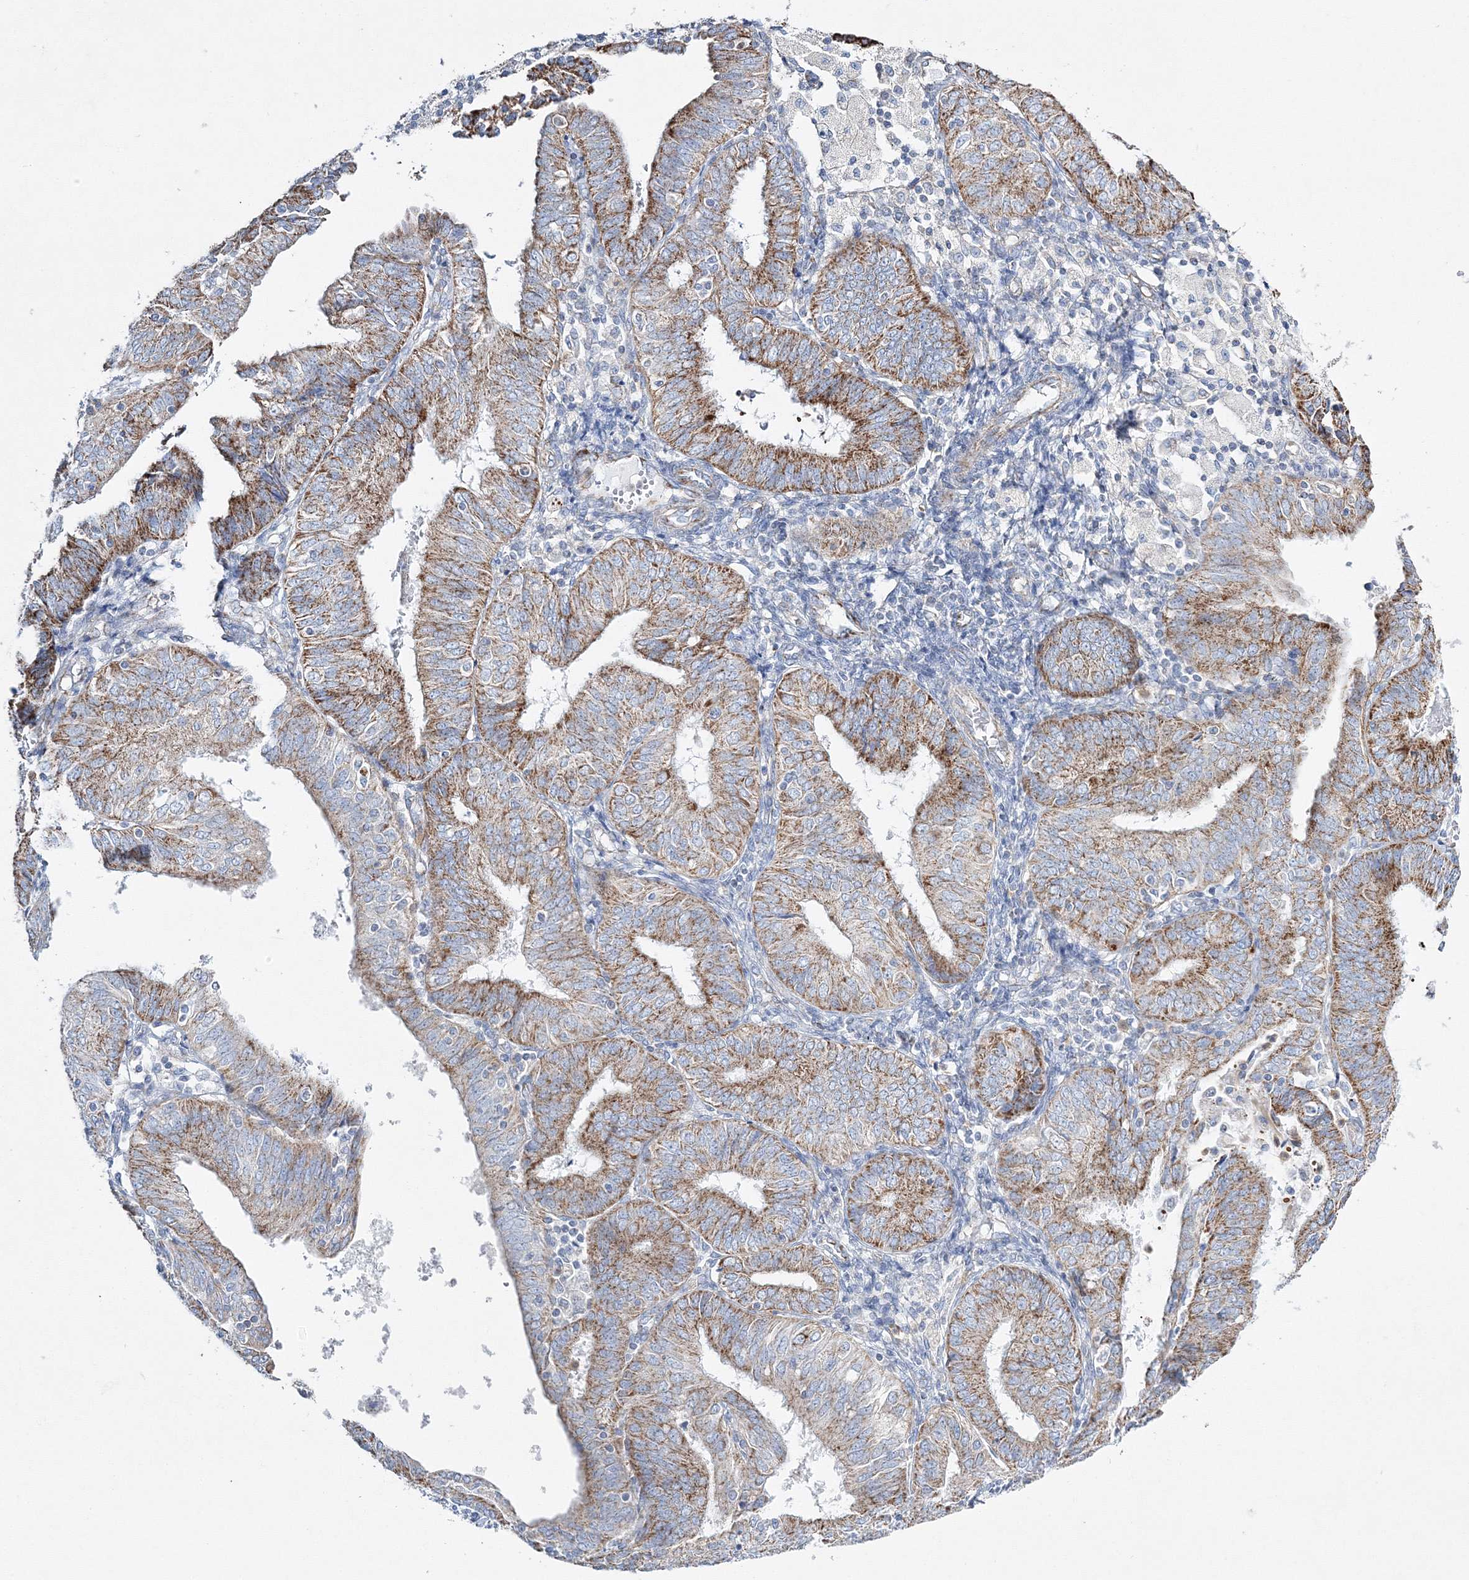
{"staining": {"intensity": "moderate", "quantity": ">75%", "location": "cytoplasmic/membranous"}, "tissue": "endometrial cancer", "cell_type": "Tumor cells", "image_type": "cancer", "snomed": [{"axis": "morphology", "description": "Adenocarcinoma, NOS"}, {"axis": "topography", "description": "Endometrium"}], "caption": "A brown stain shows moderate cytoplasmic/membranous positivity of a protein in human endometrial adenocarcinoma tumor cells.", "gene": "HIBCH", "patient": {"sex": "female", "age": 58}}